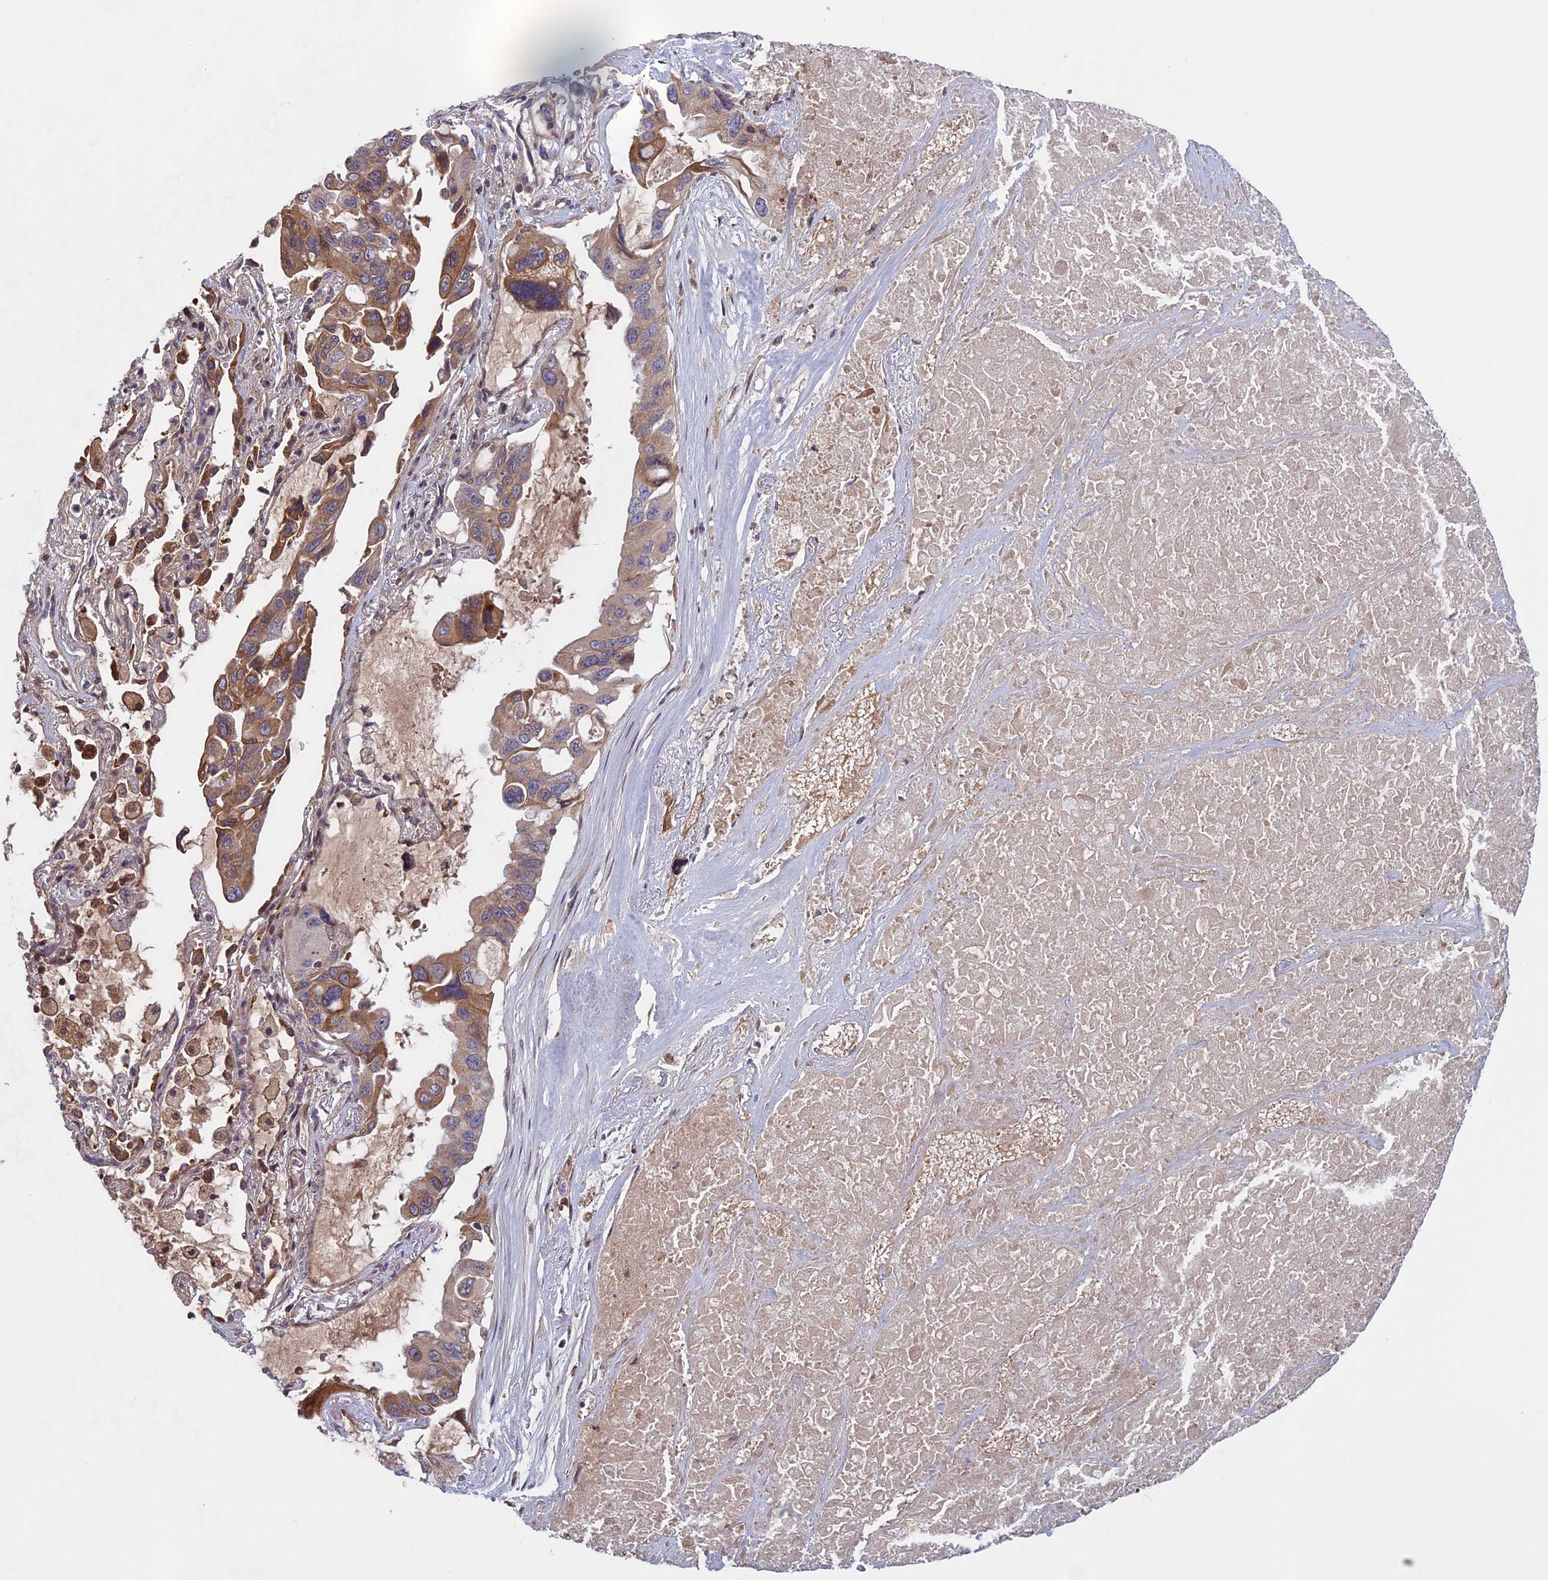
{"staining": {"intensity": "moderate", "quantity": "25%-75%", "location": "cytoplasmic/membranous"}, "tissue": "lung cancer", "cell_type": "Tumor cells", "image_type": "cancer", "snomed": [{"axis": "morphology", "description": "Squamous cell carcinoma, NOS"}, {"axis": "topography", "description": "Lung"}], "caption": "Moderate cytoplasmic/membranous positivity for a protein is seen in approximately 25%-75% of tumor cells of lung squamous cell carcinoma using immunohistochemistry.", "gene": "FADS1", "patient": {"sex": "female", "age": 73}}